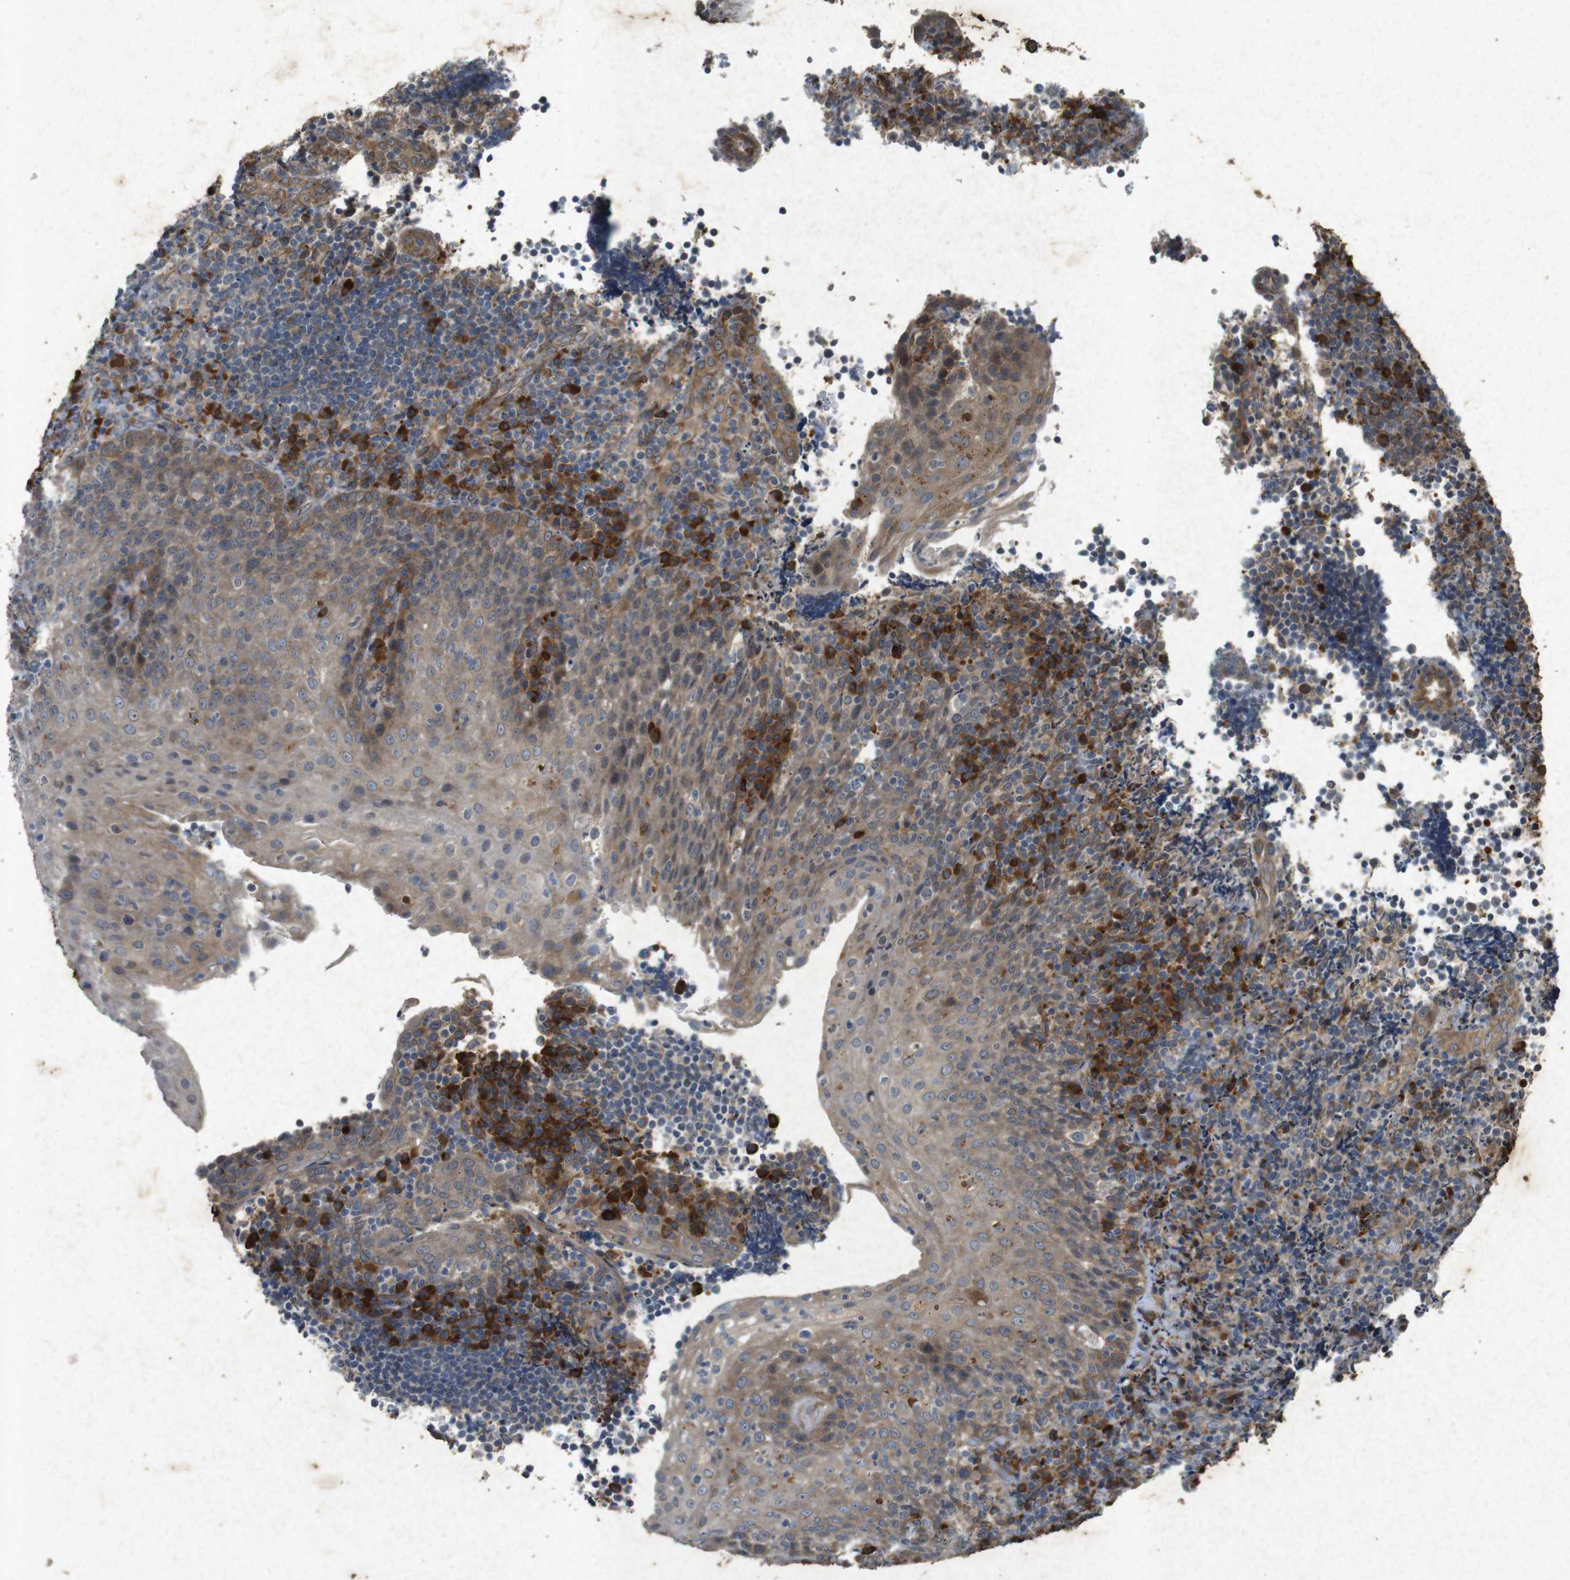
{"staining": {"intensity": "weak", "quantity": "25%-75%", "location": "cytoplasmic/membranous"}, "tissue": "lymphoma", "cell_type": "Tumor cells", "image_type": "cancer", "snomed": [{"axis": "morphology", "description": "Malignant lymphoma, non-Hodgkin's type, High grade"}, {"axis": "topography", "description": "Tonsil"}], "caption": "DAB immunohistochemical staining of high-grade malignant lymphoma, non-Hodgkin's type displays weak cytoplasmic/membranous protein staining in about 25%-75% of tumor cells. The staining is performed using DAB brown chromogen to label protein expression. The nuclei are counter-stained blue using hematoxylin.", "gene": "FLCN", "patient": {"sex": "female", "age": 36}}